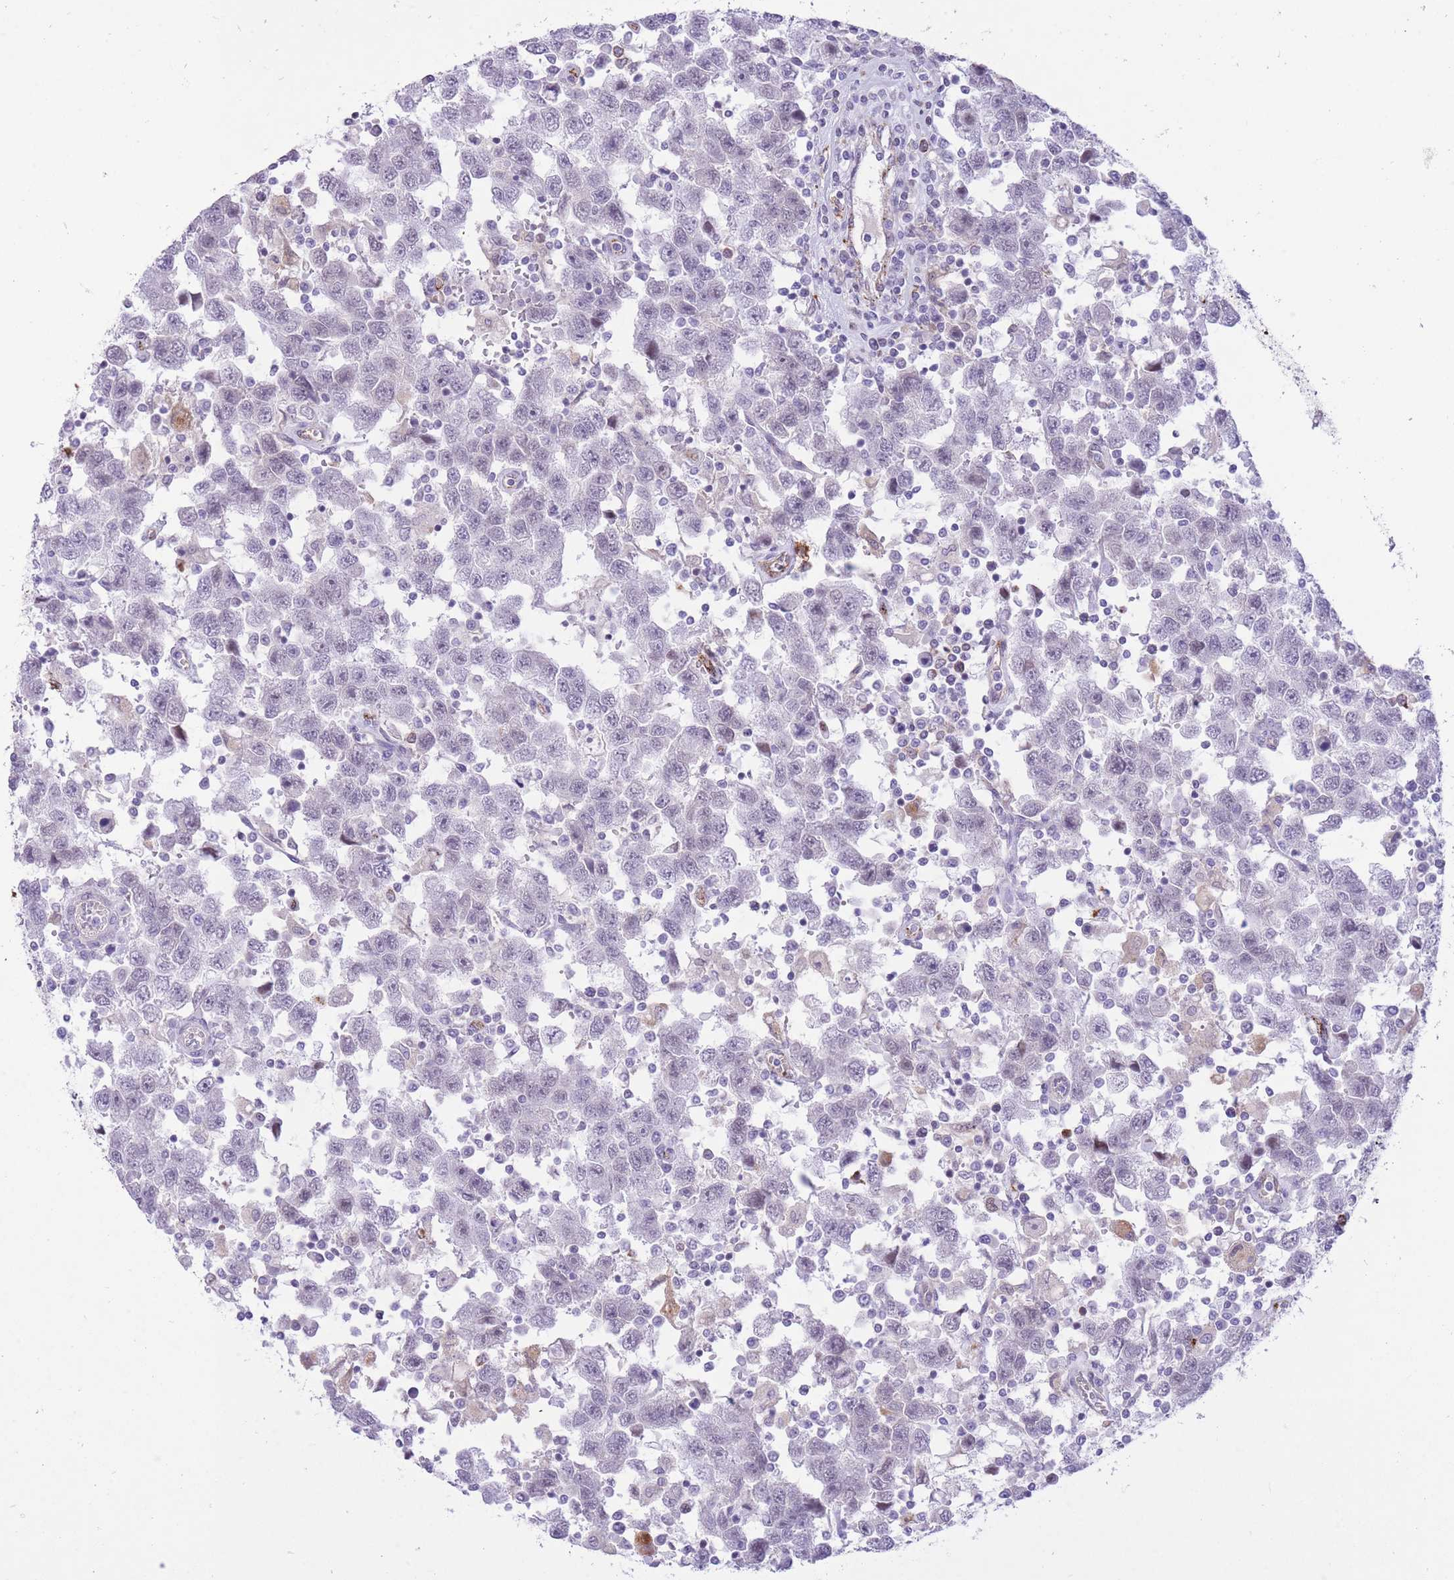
{"staining": {"intensity": "negative", "quantity": "none", "location": "none"}, "tissue": "testis cancer", "cell_type": "Tumor cells", "image_type": "cancer", "snomed": [{"axis": "morphology", "description": "Seminoma, NOS"}, {"axis": "topography", "description": "Testis"}], "caption": "A high-resolution image shows immunohistochemistry staining of testis cancer, which shows no significant positivity in tumor cells. The staining is performed using DAB brown chromogen with nuclei counter-stained in using hematoxylin.", "gene": "MEIS3", "patient": {"sex": "male", "age": 41}}